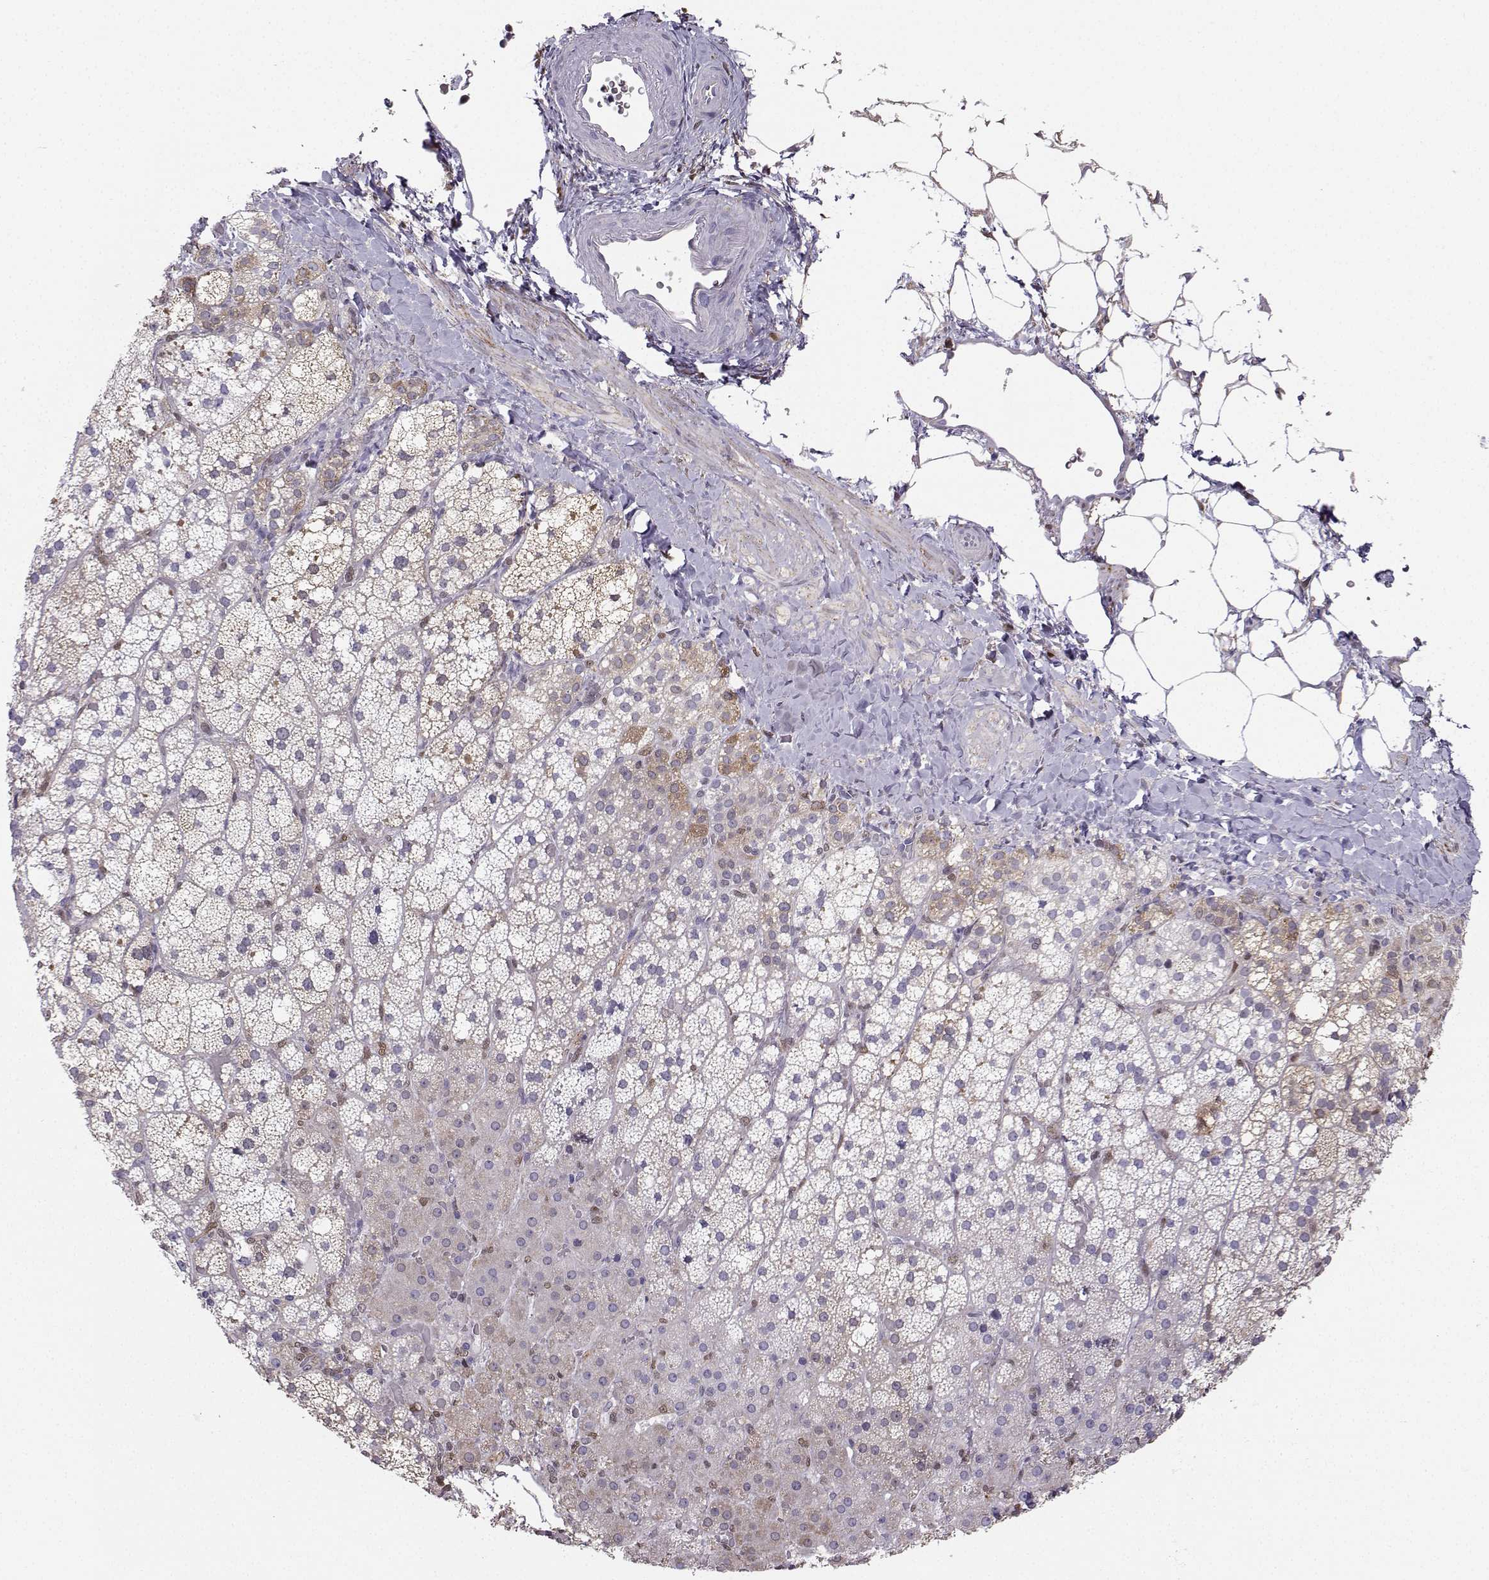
{"staining": {"intensity": "moderate", "quantity": "<25%", "location": "cytoplasmic/membranous"}, "tissue": "adrenal gland", "cell_type": "Glandular cells", "image_type": "normal", "snomed": [{"axis": "morphology", "description": "Normal tissue, NOS"}, {"axis": "topography", "description": "Adrenal gland"}], "caption": "The photomicrograph shows a brown stain indicating the presence of a protein in the cytoplasmic/membranous of glandular cells in adrenal gland. (brown staining indicates protein expression, while blue staining denotes nuclei).", "gene": "DCLK3", "patient": {"sex": "male", "age": 53}}